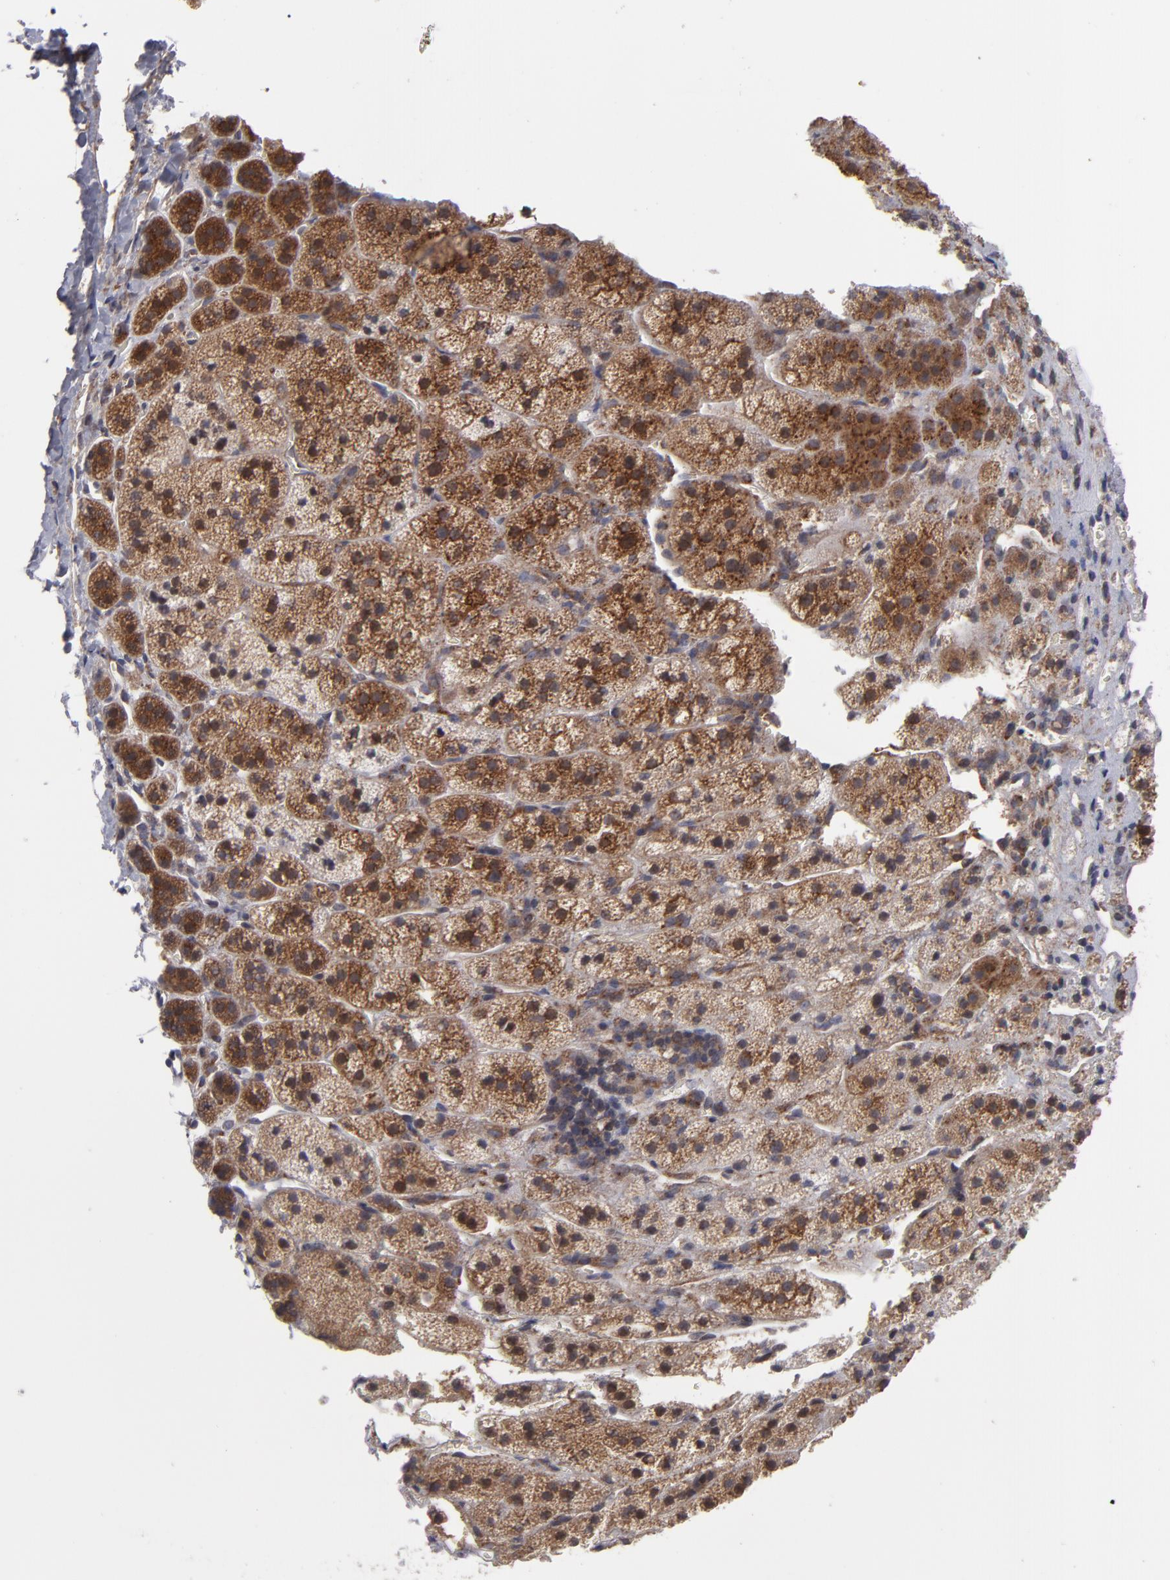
{"staining": {"intensity": "moderate", "quantity": ">75%", "location": "cytoplasmic/membranous"}, "tissue": "adrenal gland", "cell_type": "Glandular cells", "image_type": "normal", "snomed": [{"axis": "morphology", "description": "Normal tissue, NOS"}, {"axis": "topography", "description": "Adrenal gland"}], "caption": "Unremarkable adrenal gland was stained to show a protein in brown. There is medium levels of moderate cytoplasmic/membranous staining in approximately >75% of glandular cells. (DAB (3,3'-diaminobenzidine) IHC with brightfield microscopy, high magnification).", "gene": "SND1", "patient": {"sex": "female", "age": 44}}